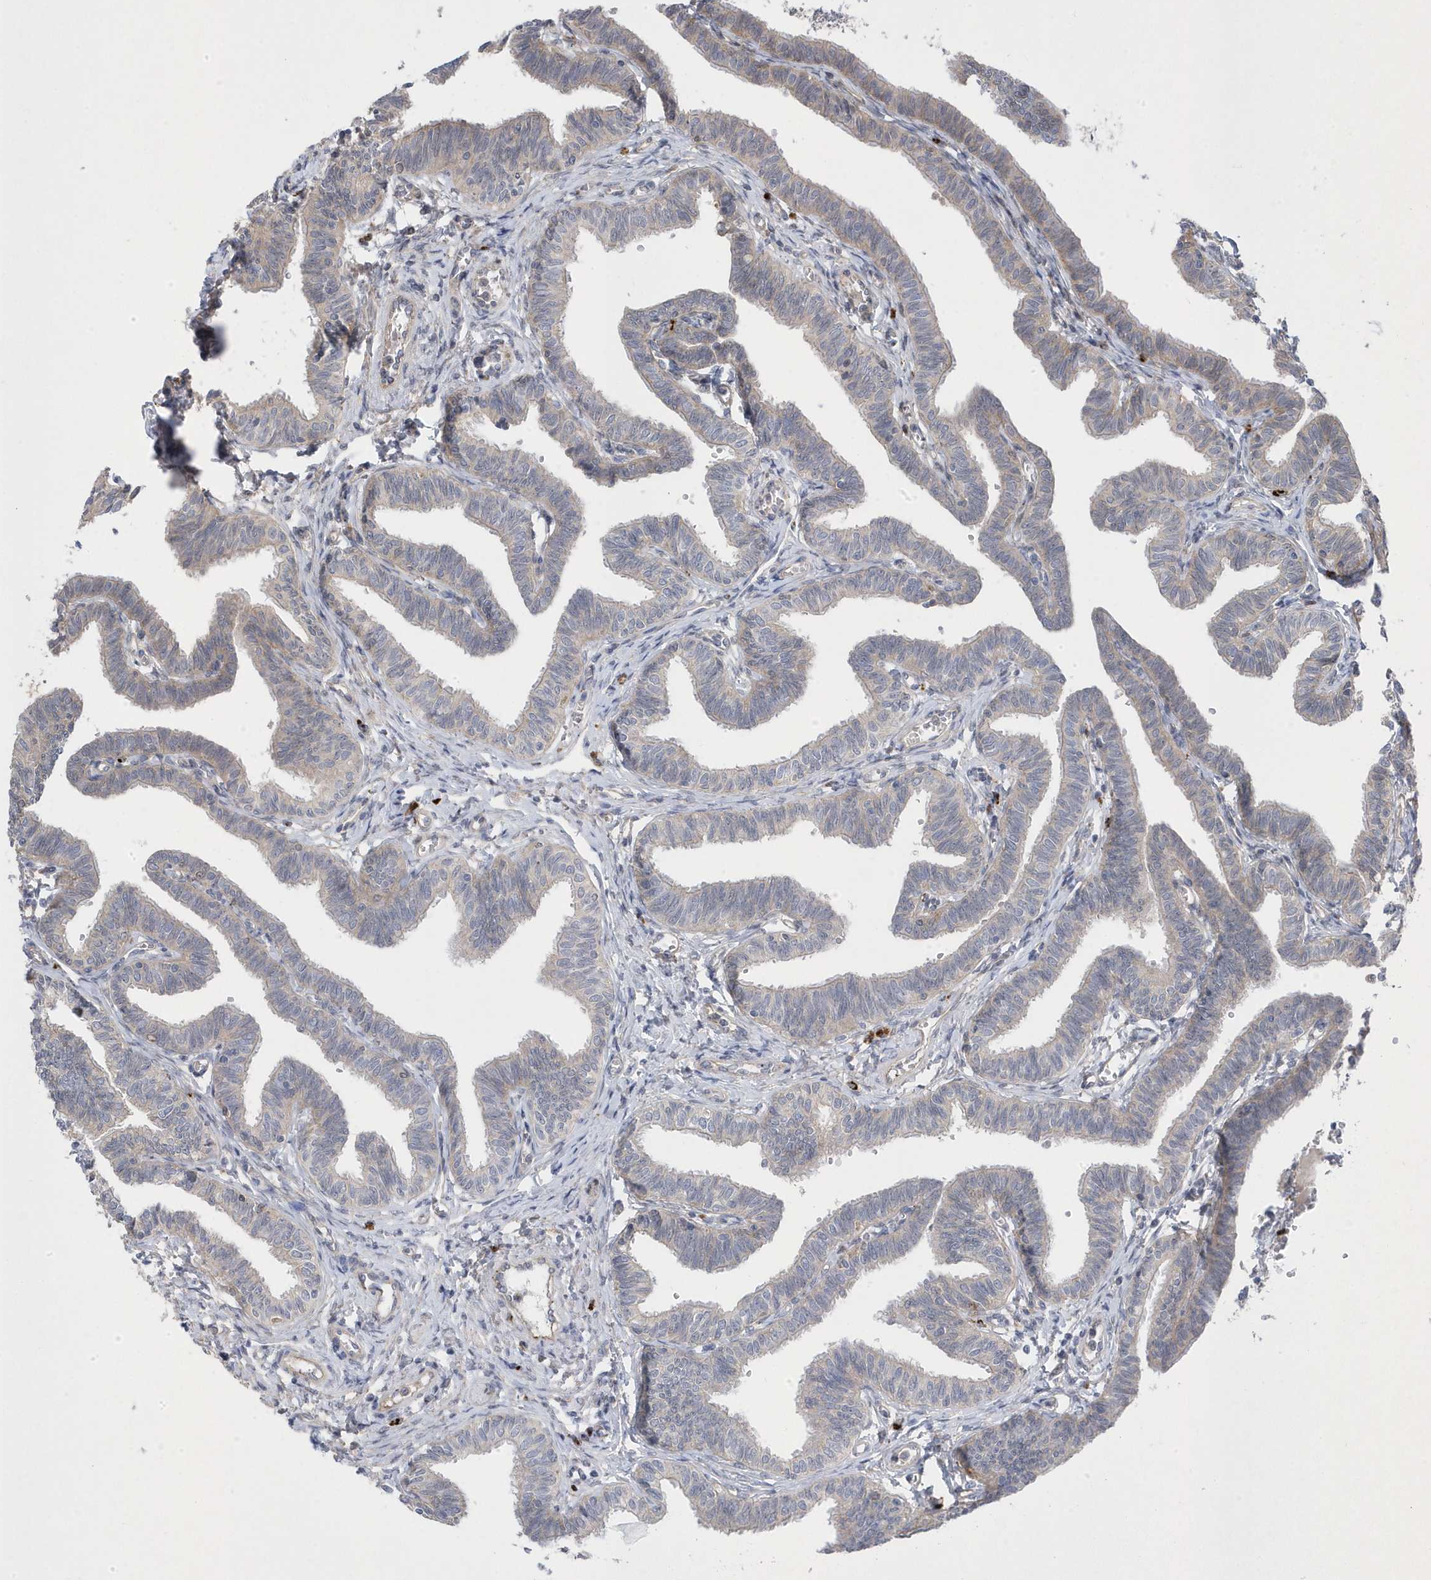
{"staining": {"intensity": "weak", "quantity": "25%-75%", "location": "cytoplasmic/membranous"}, "tissue": "fallopian tube", "cell_type": "Glandular cells", "image_type": "normal", "snomed": [{"axis": "morphology", "description": "Normal tissue, NOS"}, {"axis": "topography", "description": "Fallopian tube"}, {"axis": "topography", "description": "Ovary"}], "caption": "Immunohistochemical staining of unremarkable fallopian tube reveals low levels of weak cytoplasmic/membranous positivity in about 25%-75% of glandular cells. (brown staining indicates protein expression, while blue staining denotes nuclei).", "gene": "ANAPC1", "patient": {"sex": "female", "age": 23}}